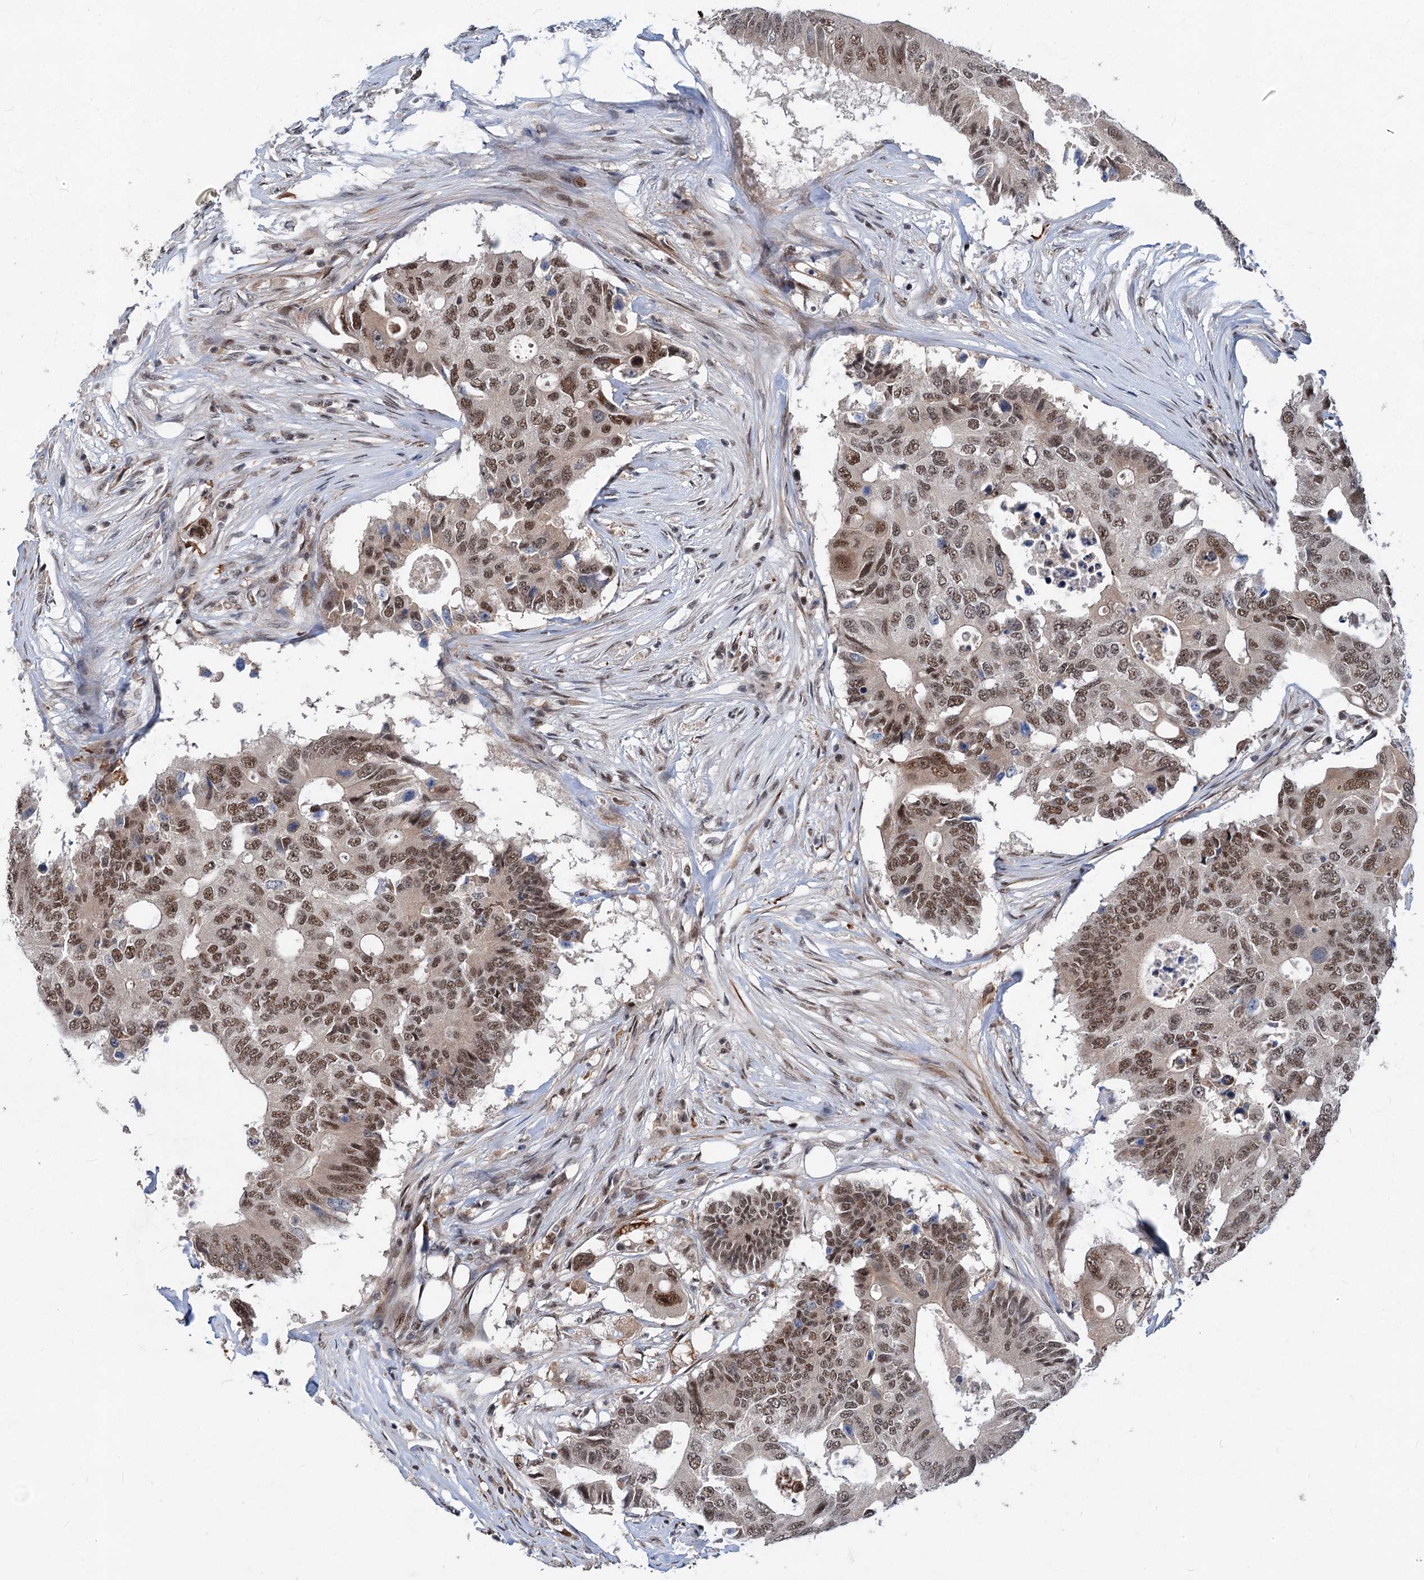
{"staining": {"intensity": "moderate", "quantity": ">75%", "location": "nuclear"}, "tissue": "colorectal cancer", "cell_type": "Tumor cells", "image_type": "cancer", "snomed": [{"axis": "morphology", "description": "Adenocarcinoma, NOS"}, {"axis": "topography", "description": "Colon"}], "caption": "Immunohistochemical staining of human colorectal adenocarcinoma displays moderate nuclear protein positivity in about >75% of tumor cells.", "gene": "PHF8", "patient": {"sex": "male", "age": 71}}